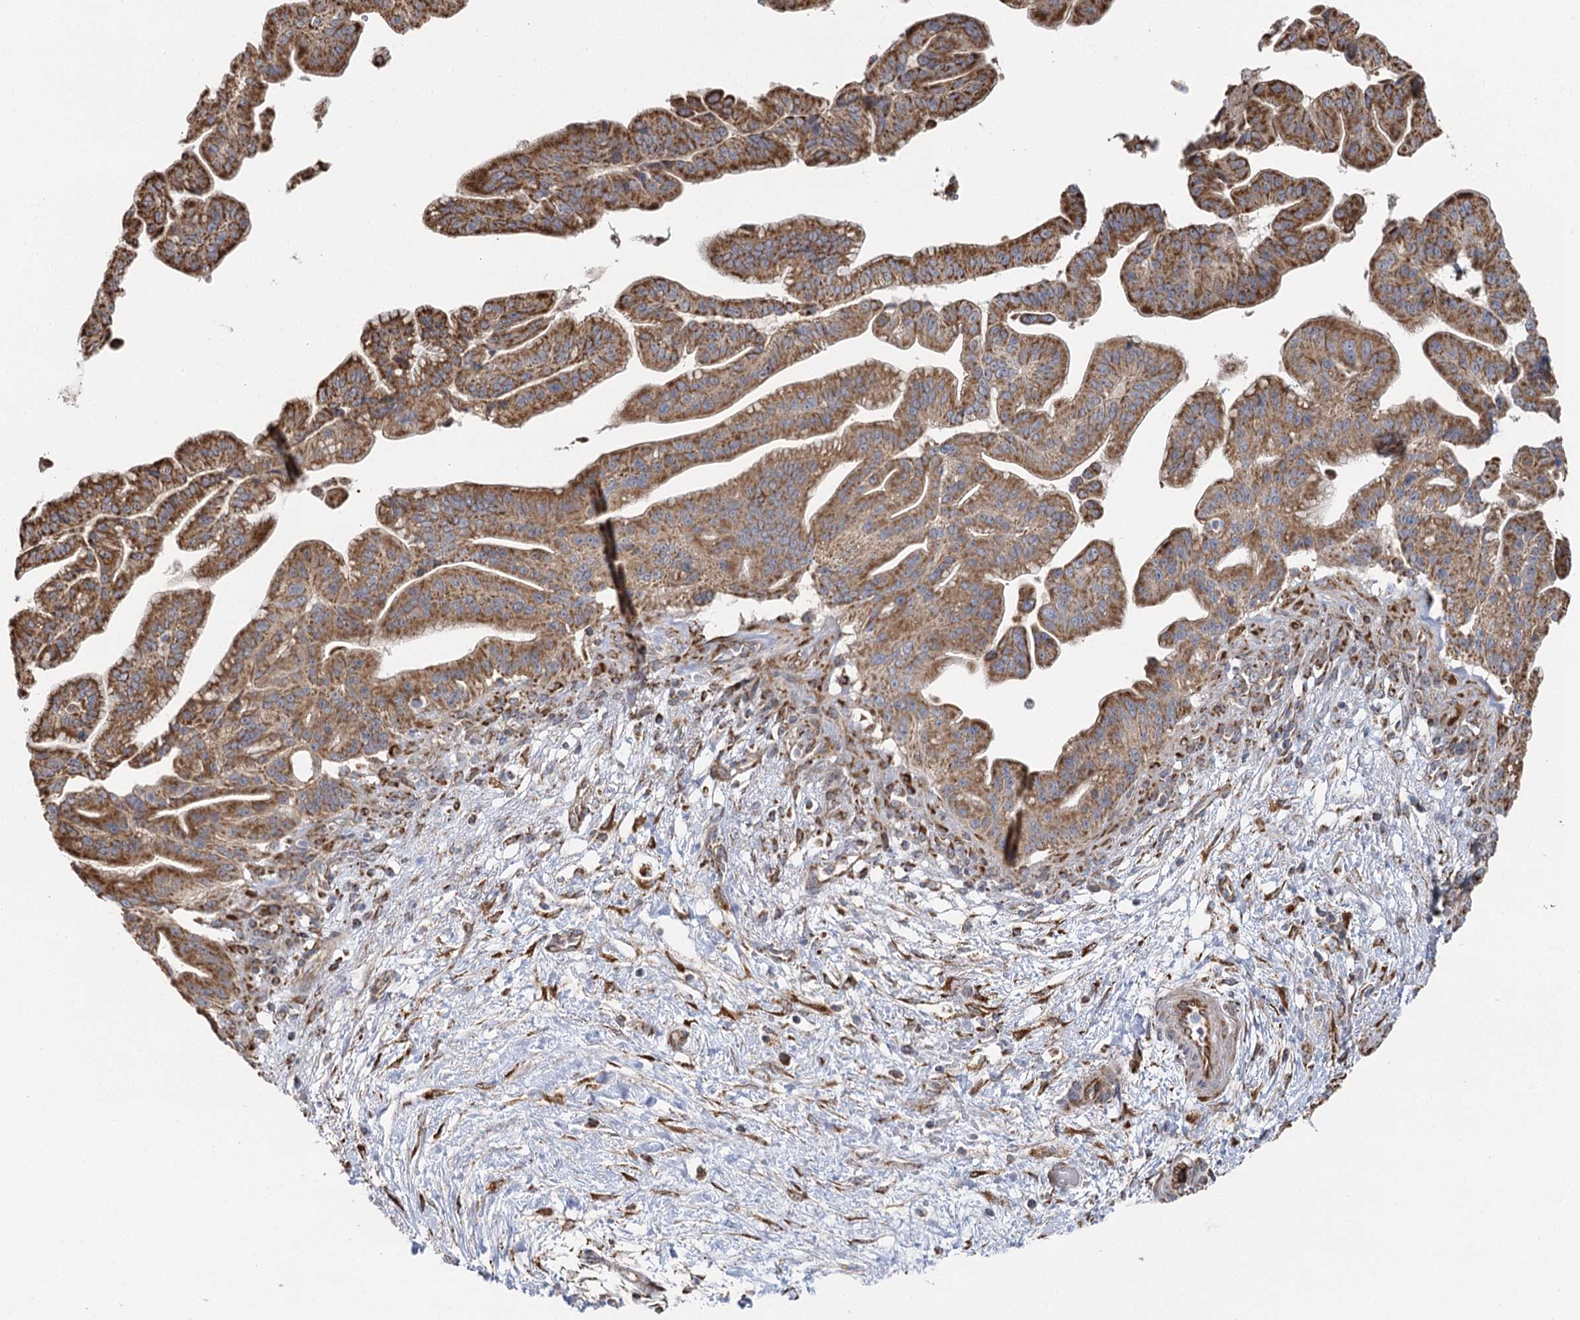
{"staining": {"intensity": "moderate", "quantity": ">75%", "location": "cytoplasmic/membranous"}, "tissue": "pancreatic cancer", "cell_type": "Tumor cells", "image_type": "cancer", "snomed": [{"axis": "morphology", "description": "Adenocarcinoma, NOS"}, {"axis": "topography", "description": "Pancreas"}], "caption": "Moderate cytoplasmic/membranous positivity is identified in approximately >75% of tumor cells in pancreatic adenocarcinoma.", "gene": "IL11RA", "patient": {"sex": "male", "age": 68}}